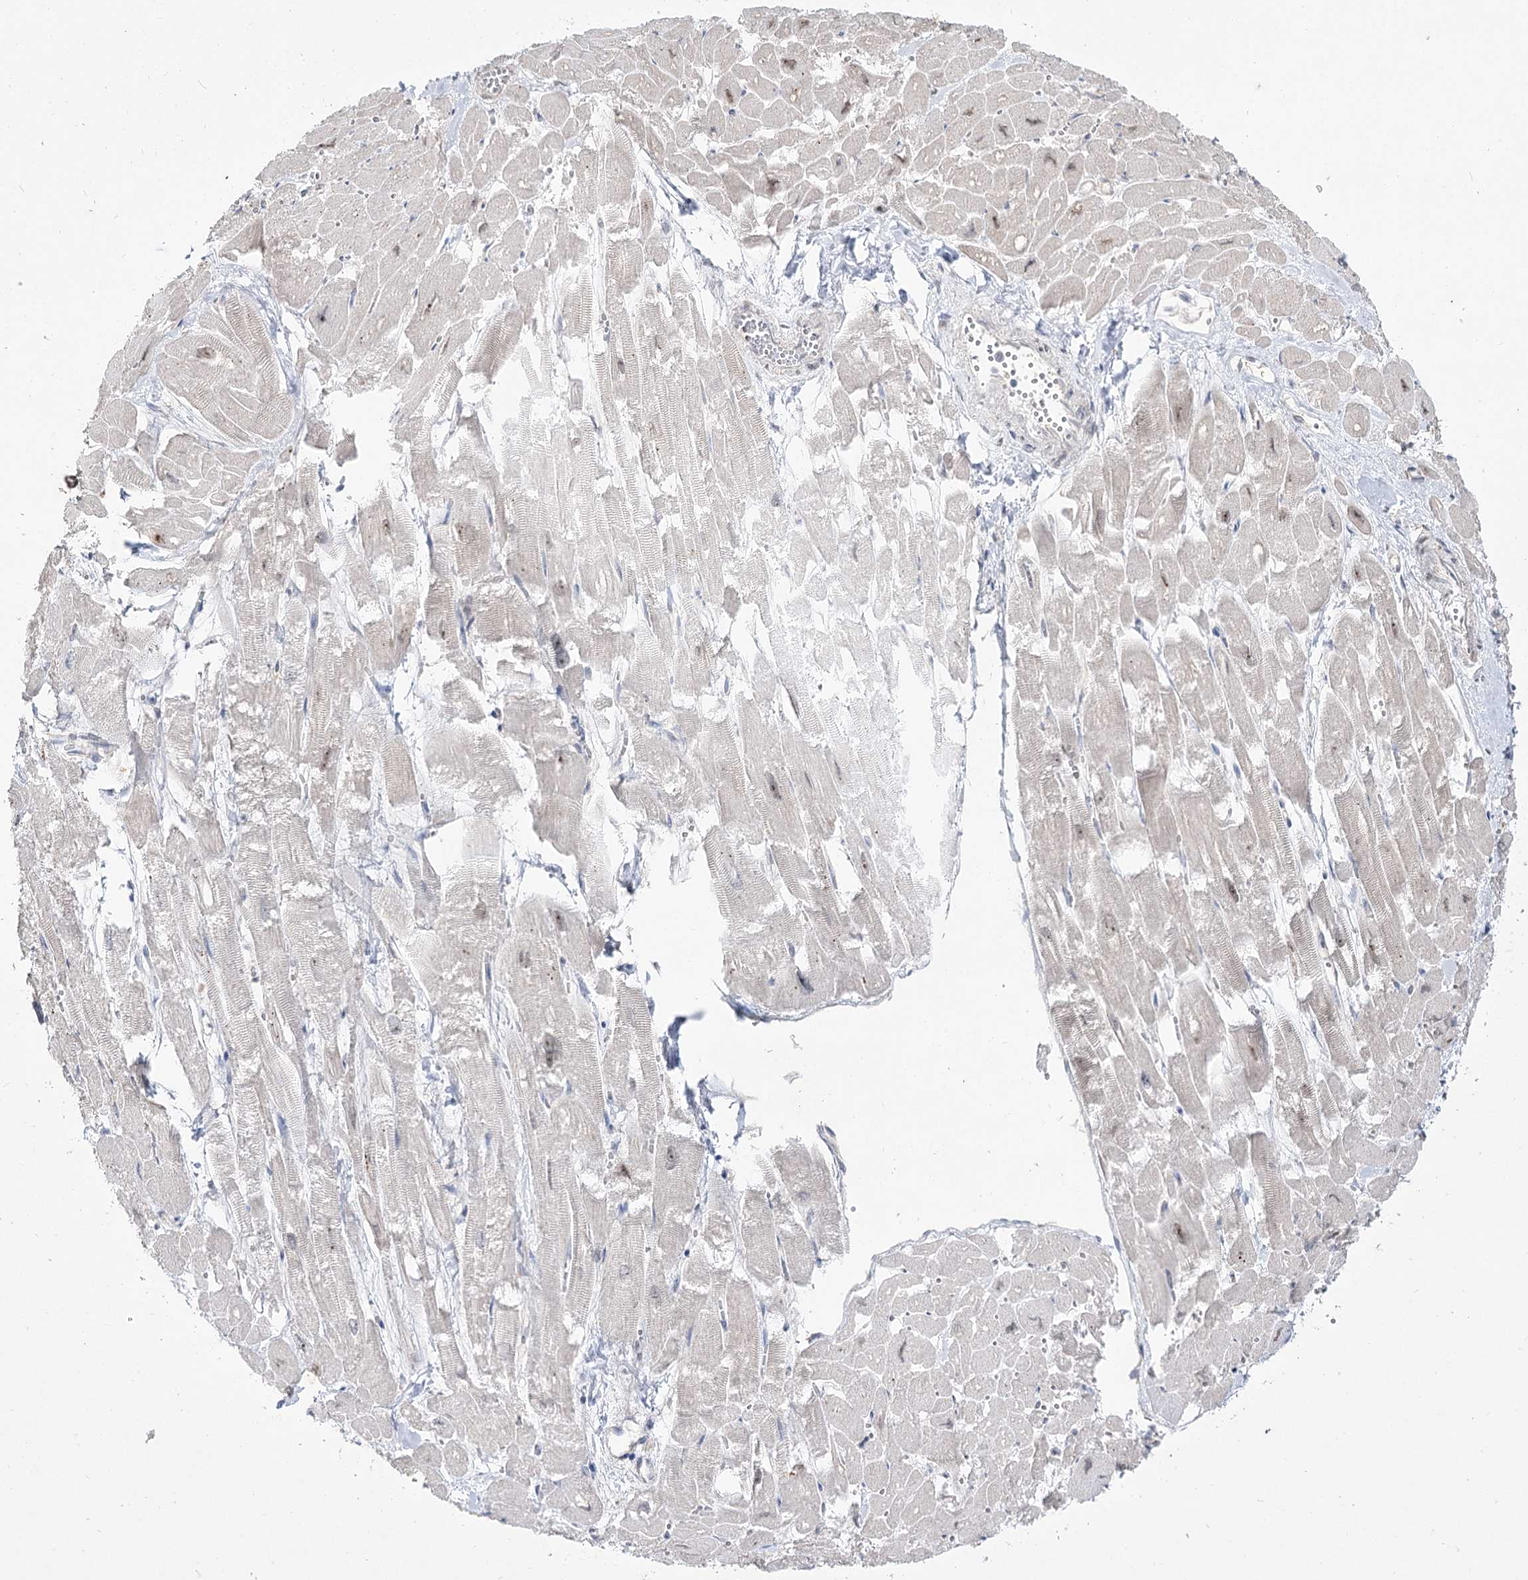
{"staining": {"intensity": "moderate", "quantity": "<25%", "location": "cytoplasmic/membranous"}, "tissue": "heart muscle", "cell_type": "Cardiomyocytes", "image_type": "normal", "snomed": [{"axis": "morphology", "description": "Normal tissue, NOS"}, {"axis": "topography", "description": "Heart"}], "caption": "Normal heart muscle reveals moderate cytoplasmic/membranous positivity in about <25% of cardiomyocytes, visualized by immunohistochemistry.", "gene": "DDX50", "patient": {"sex": "male", "age": 54}}